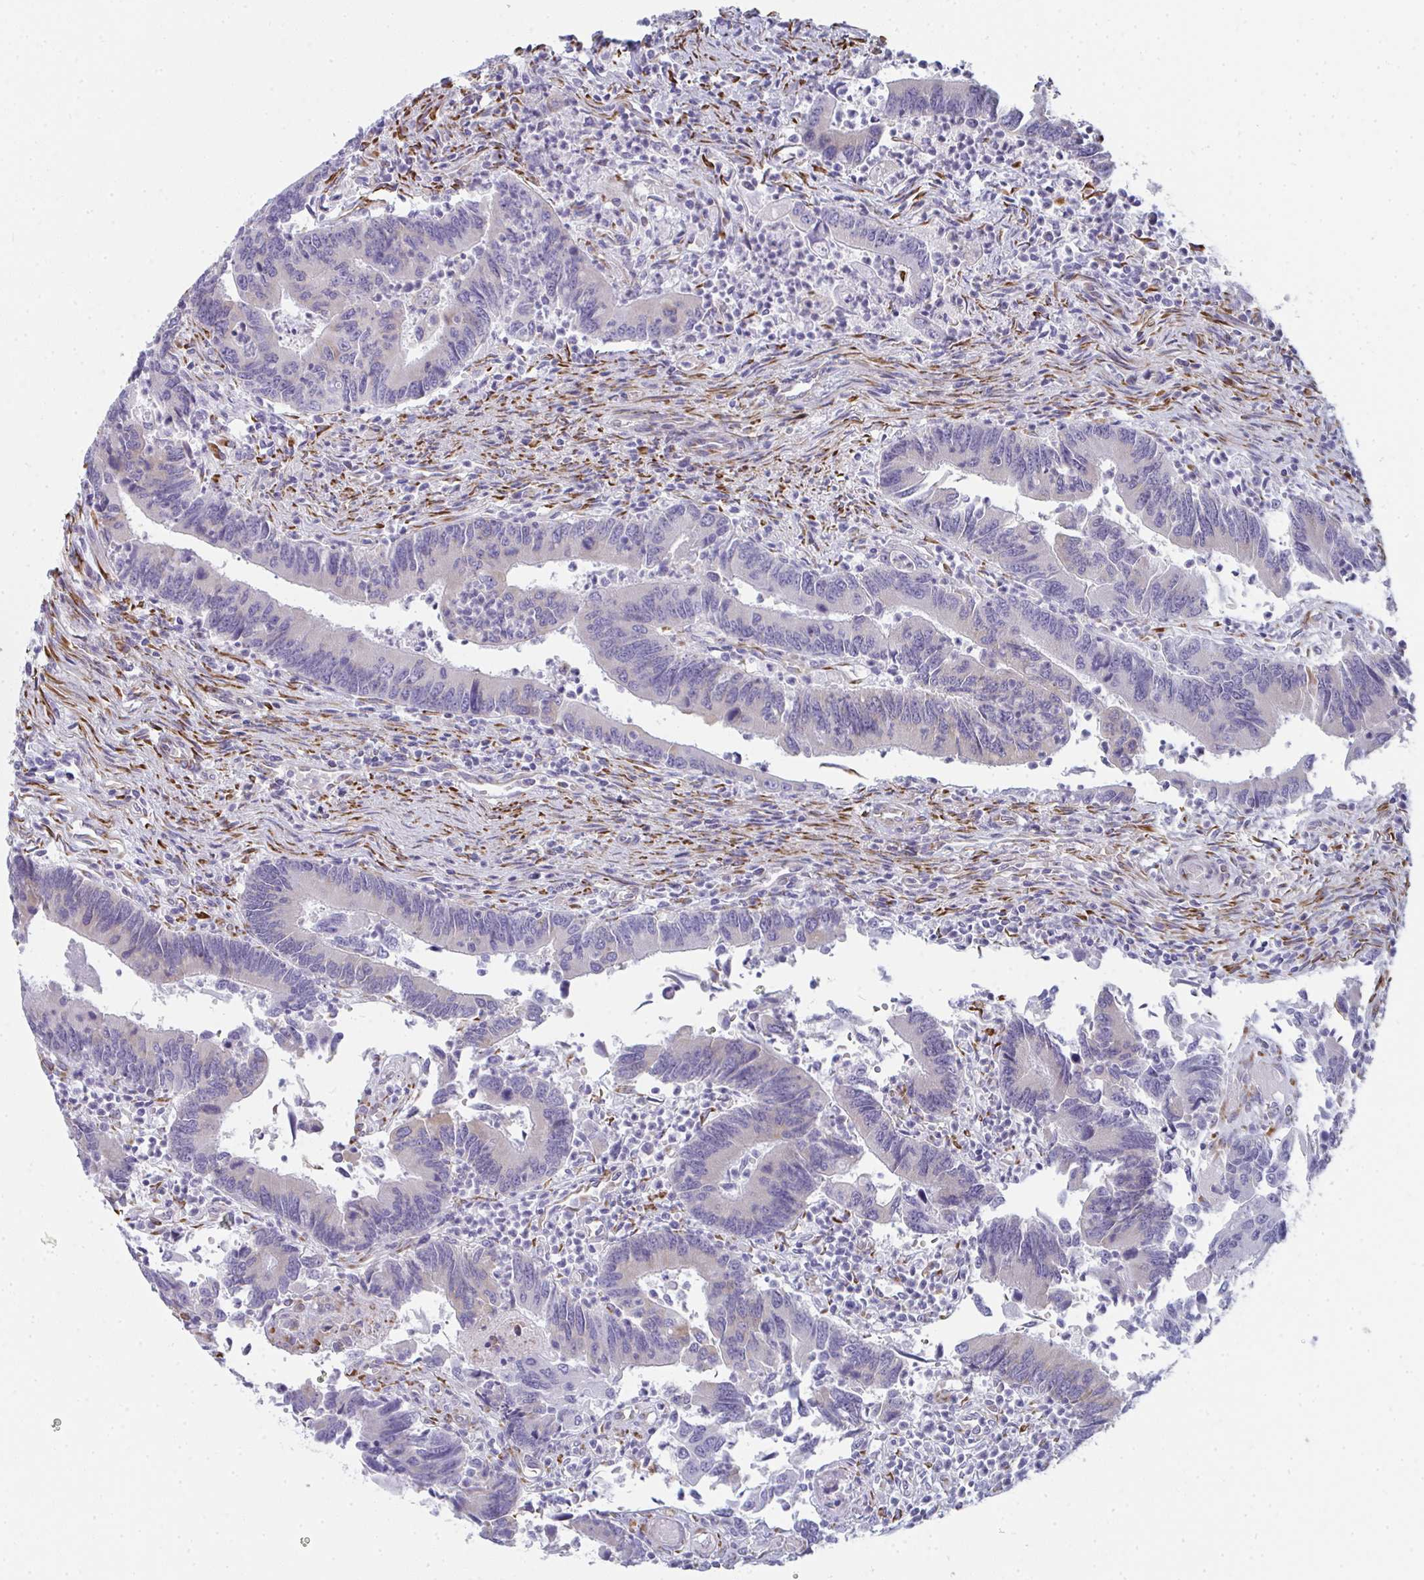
{"staining": {"intensity": "negative", "quantity": "none", "location": "none"}, "tissue": "colorectal cancer", "cell_type": "Tumor cells", "image_type": "cancer", "snomed": [{"axis": "morphology", "description": "Adenocarcinoma, NOS"}, {"axis": "topography", "description": "Colon"}], "caption": "Protein analysis of colorectal cancer (adenocarcinoma) demonstrates no significant staining in tumor cells. (DAB (3,3'-diaminobenzidine) immunohistochemistry (IHC), high magnification).", "gene": "SHROOM1", "patient": {"sex": "female", "age": 67}}